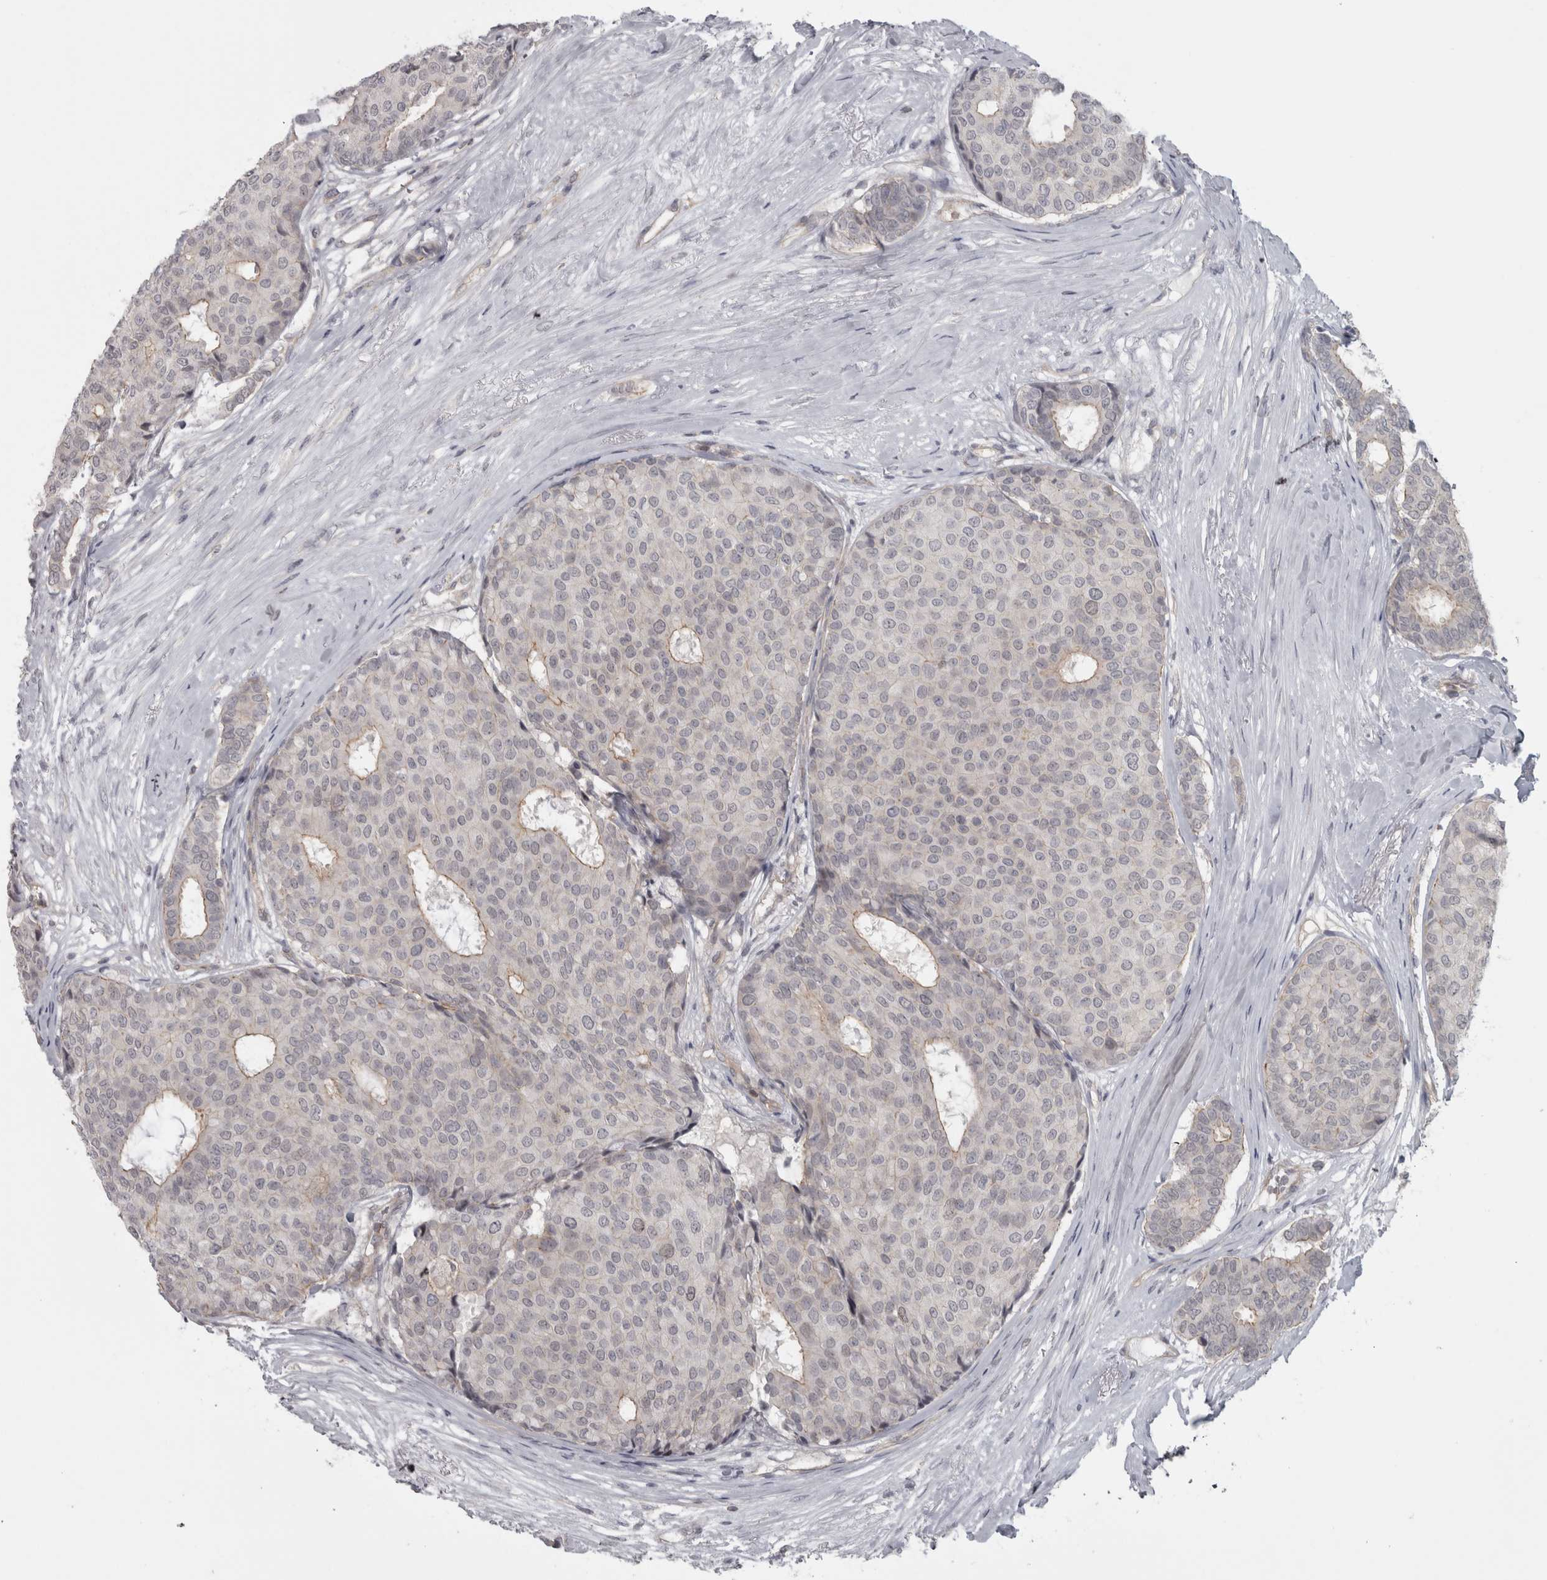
{"staining": {"intensity": "weak", "quantity": "25%-75%", "location": "cytoplasmic/membranous"}, "tissue": "breast cancer", "cell_type": "Tumor cells", "image_type": "cancer", "snomed": [{"axis": "morphology", "description": "Duct carcinoma"}, {"axis": "topography", "description": "Breast"}], "caption": "Human breast infiltrating ductal carcinoma stained for a protein (brown) shows weak cytoplasmic/membranous positive staining in approximately 25%-75% of tumor cells.", "gene": "PPP1R12B", "patient": {"sex": "female", "age": 75}}